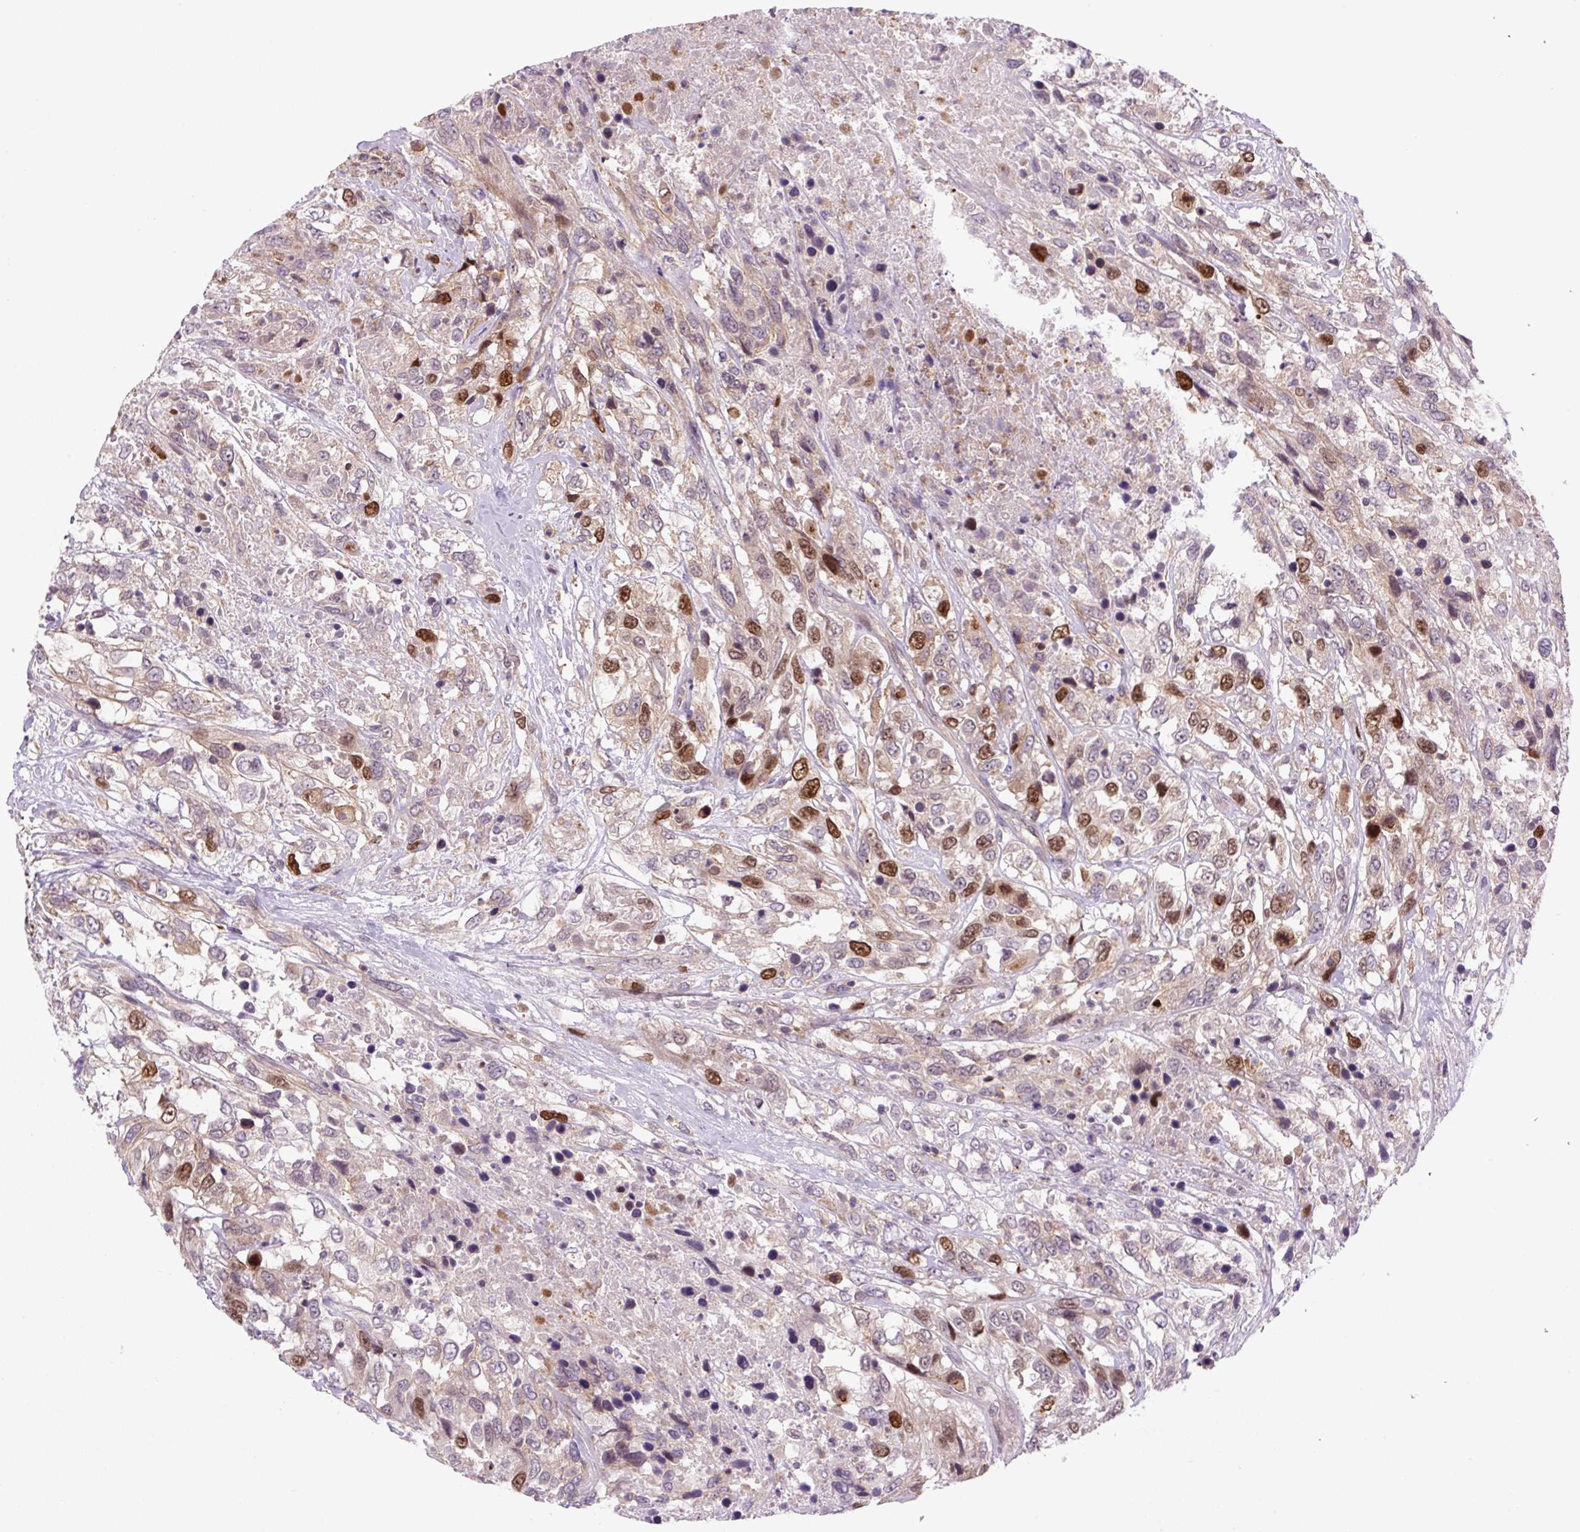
{"staining": {"intensity": "moderate", "quantity": "25%-75%", "location": "nuclear"}, "tissue": "urothelial cancer", "cell_type": "Tumor cells", "image_type": "cancer", "snomed": [{"axis": "morphology", "description": "Urothelial carcinoma, High grade"}, {"axis": "topography", "description": "Urinary bladder"}], "caption": "This micrograph reveals immunohistochemistry (IHC) staining of urothelial carcinoma (high-grade), with medium moderate nuclear positivity in approximately 25%-75% of tumor cells.", "gene": "KIFC1", "patient": {"sex": "female", "age": 70}}